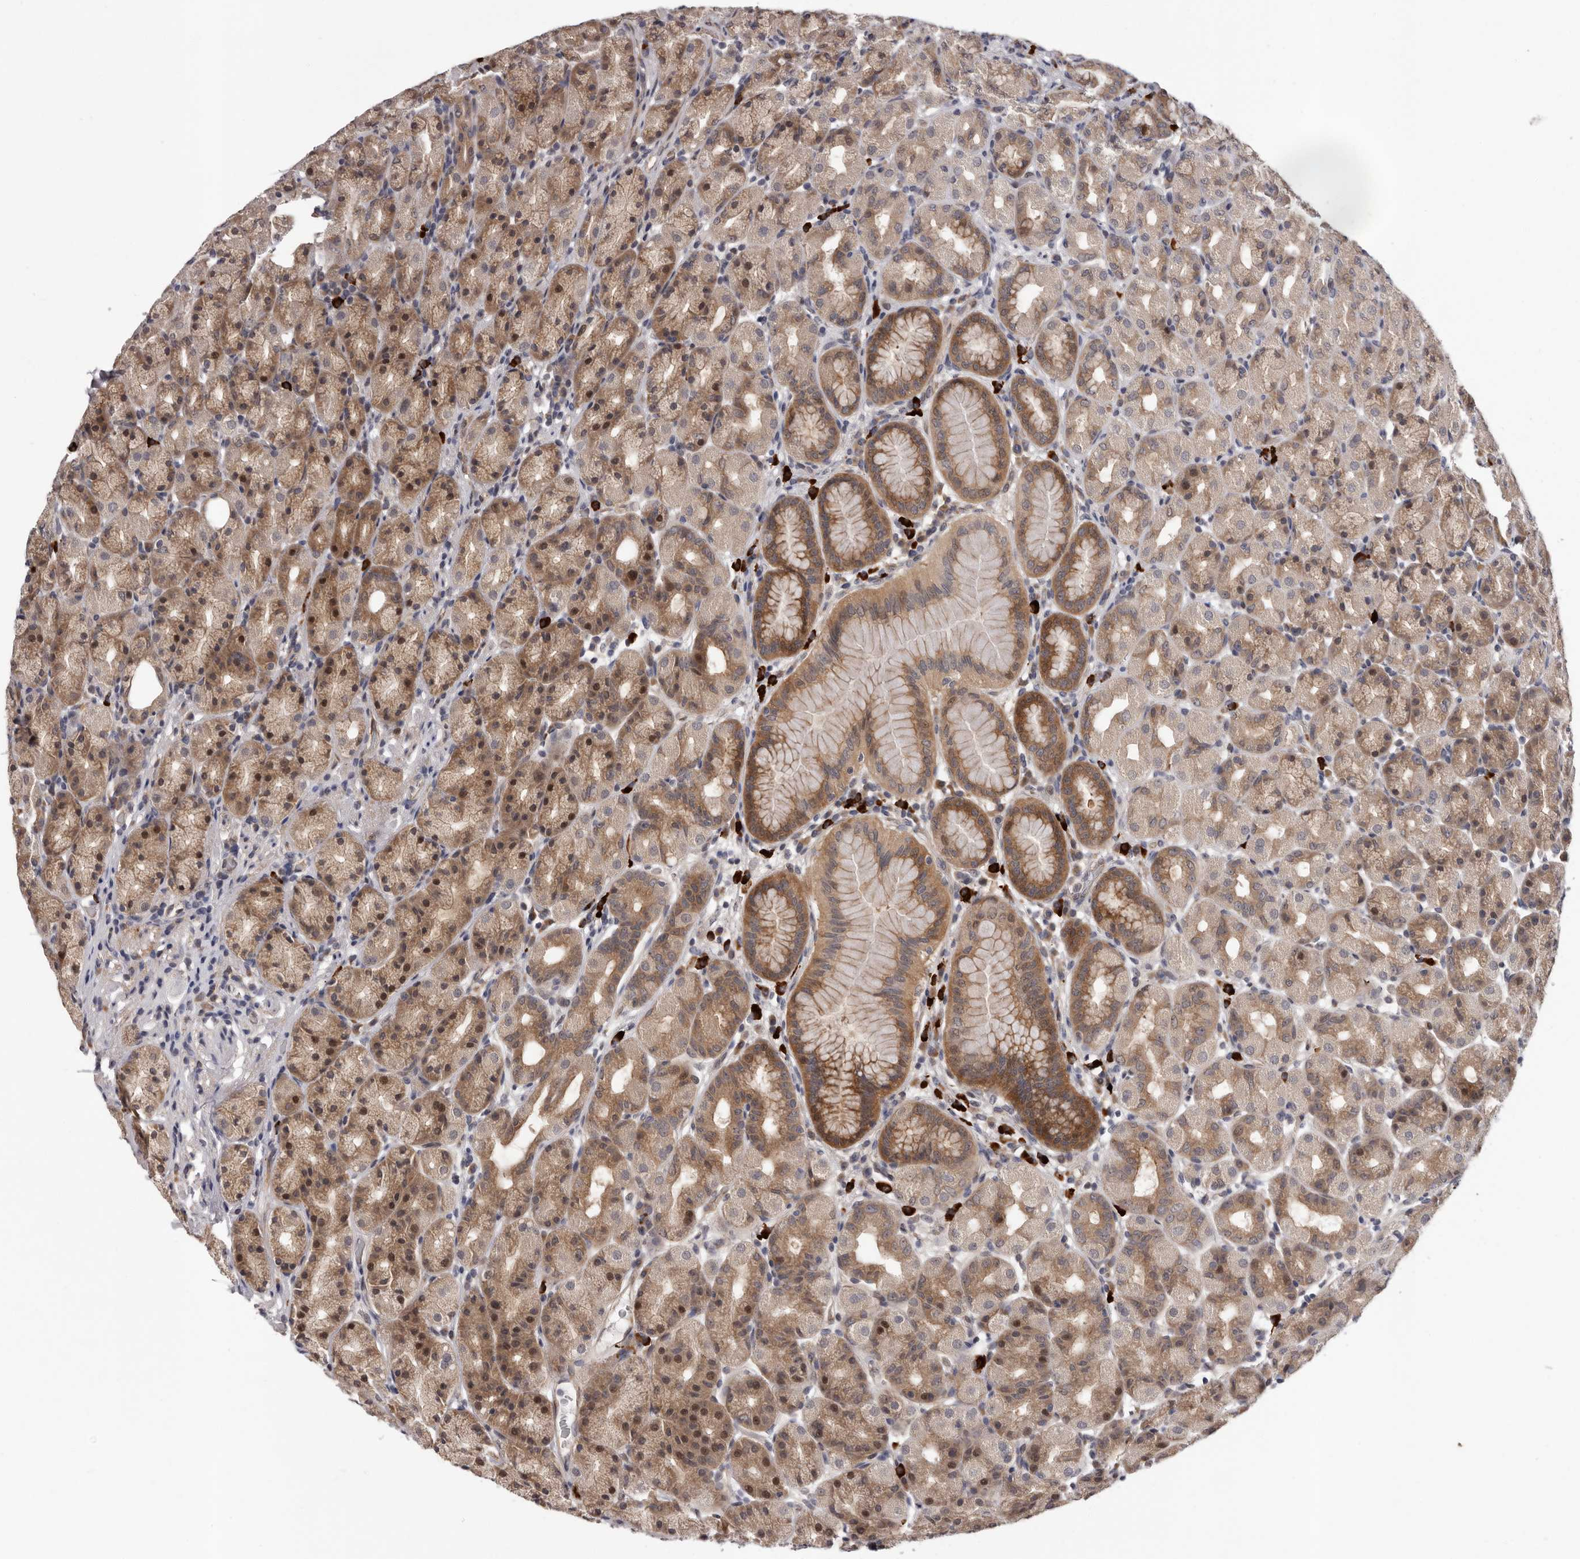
{"staining": {"intensity": "moderate", "quantity": ">75%", "location": "cytoplasmic/membranous,nuclear"}, "tissue": "stomach", "cell_type": "Glandular cells", "image_type": "normal", "snomed": [{"axis": "morphology", "description": "Normal tissue, NOS"}, {"axis": "topography", "description": "Stomach, upper"}], "caption": "Immunohistochemistry (IHC) micrograph of unremarkable stomach stained for a protein (brown), which exhibits medium levels of moderate cytoplasmic/membranous,nuclear staining in approximately >75% of glandular cells.", "gene": "MED8", "patient": {"sex": "male", "age": 68}}